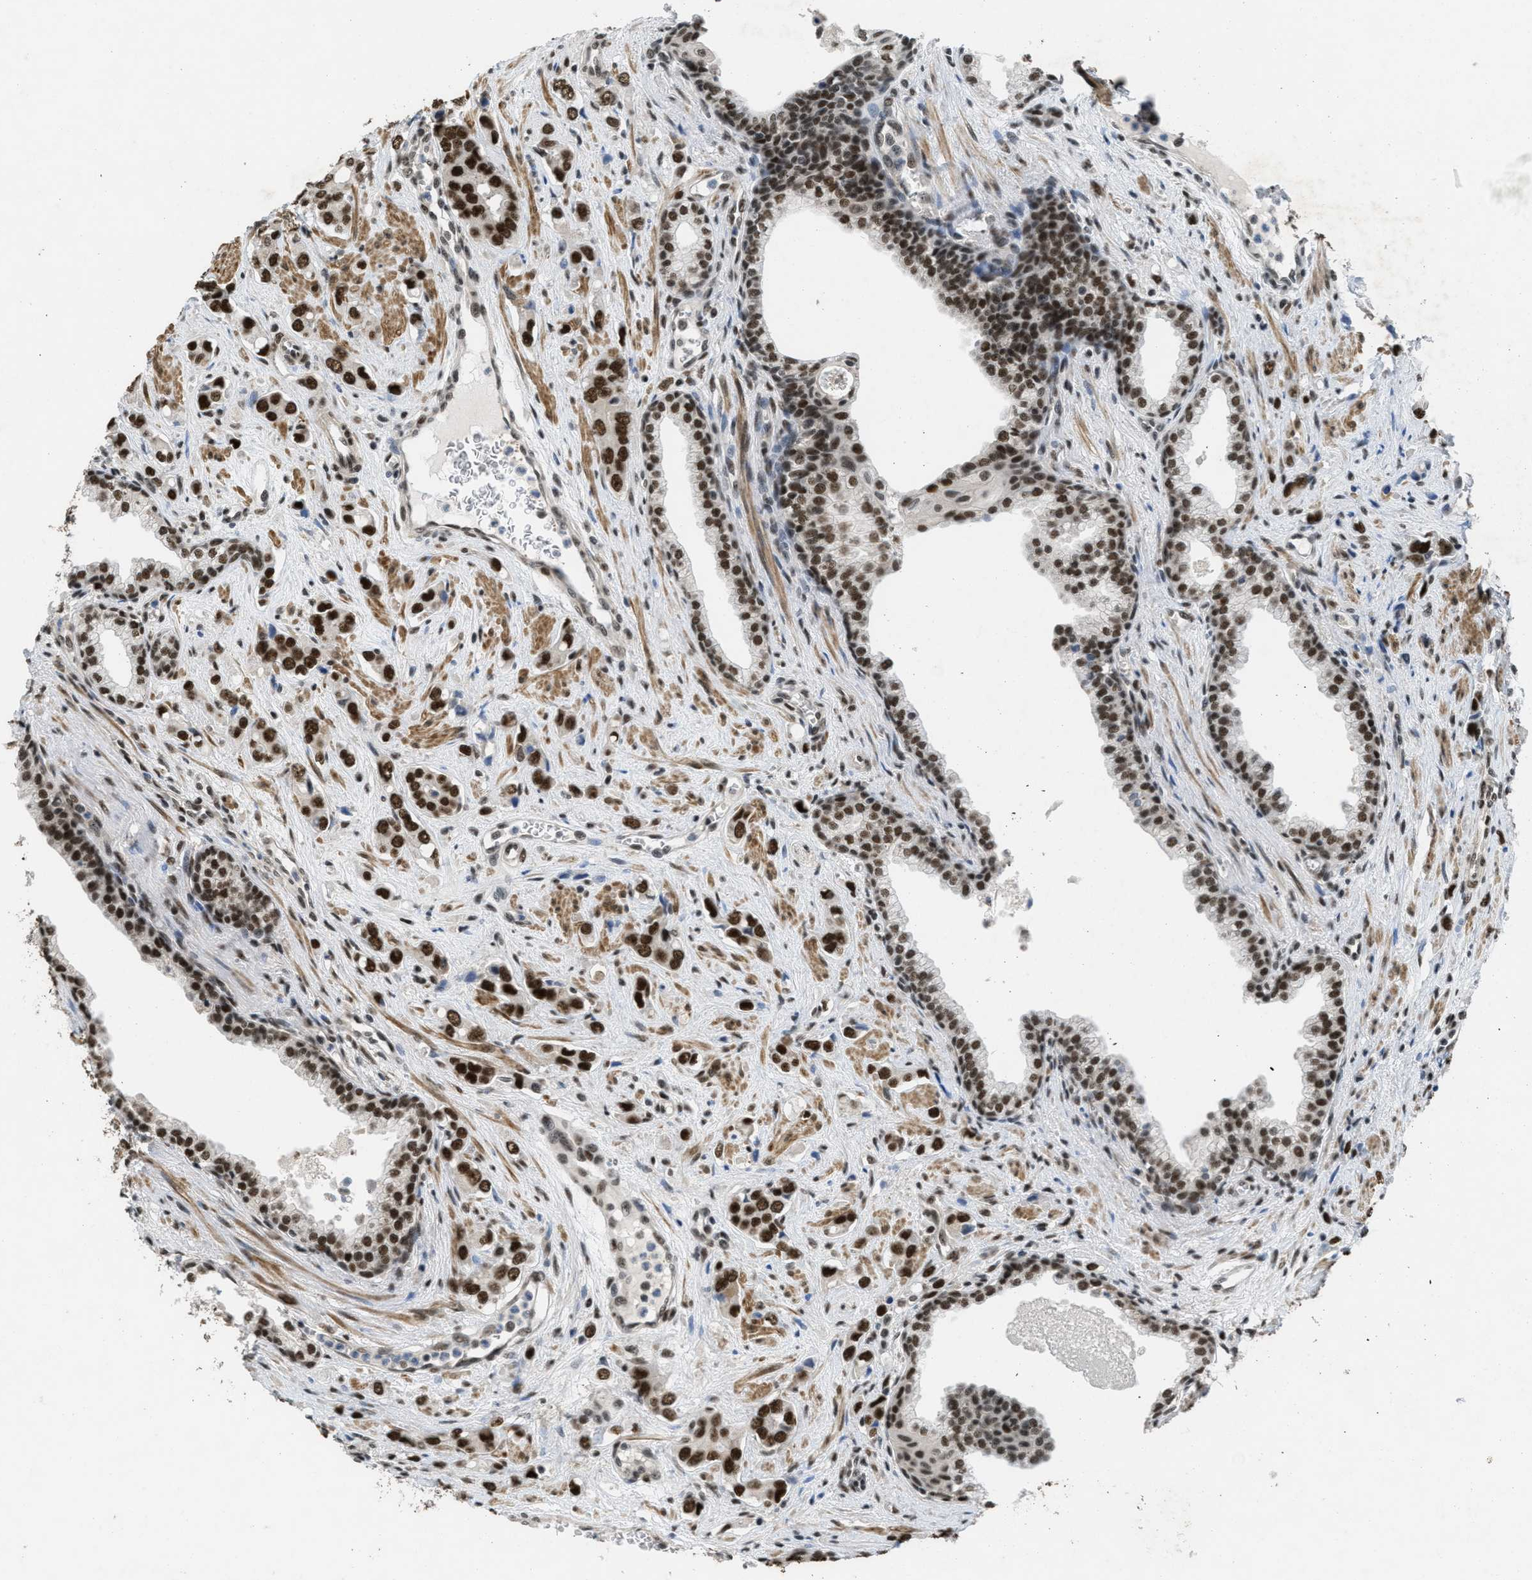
{"staining": {"intensity": "strong", "quantity": ">75%", "location": "nuclear"}, "tissue": "prostate cancer", "cell_type": "Tumor cells", "image_type": "cancer", "snomed": [{"axis": "morphology", "description": "Adenocarcinoma, High grade"}, {"axis": "topography", "description": "Prostate"}], "caption": "Immunohistochemistry histopathology image of prostate cancer stained for a protein (brown), which shows high levels of strong nuclear expression in approximately >75% of tumor cells.", "gene": "CDT1", "patient": {"sex": "male", "age": 52}}